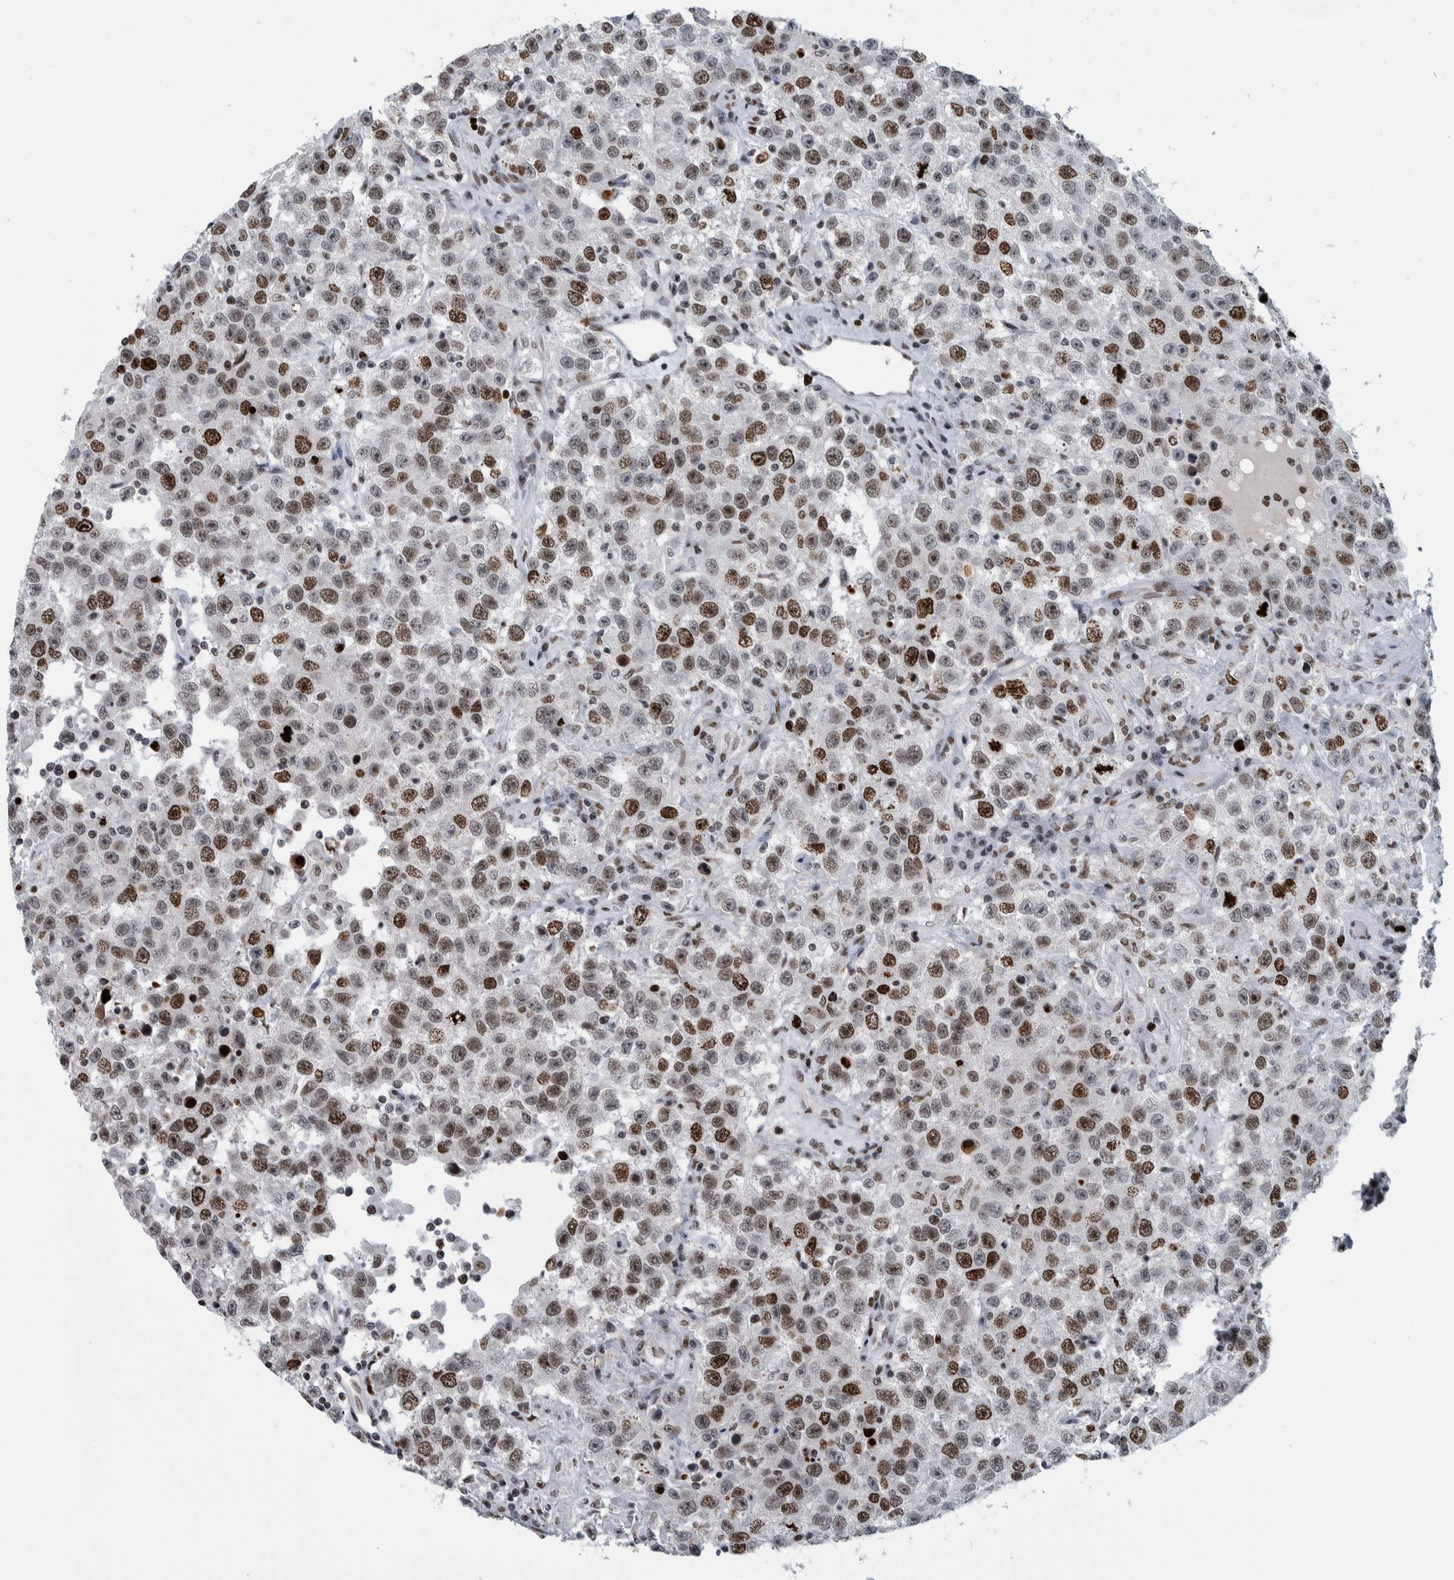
{"staining": {"intensity": "moderate", "quantity": ">75%", "location": "nuclear"}, "tissue": "testis cancer", "cell_type": "Tumor cells", "image_type": "cancer", "snomed": [{"axis": "morphology", "description": "Seminoma, NOS"}, {"axis": "topography", "description": "Testis"}], "caption": "DAB (3,3'-diaminobenzidine) immunohistochemical staining of testis cancer reveals moderate nuclear protein staining in about >75% of tumor cells.", "gene": "TOP2B", "patient": {"sex": "male", "age": 41}}